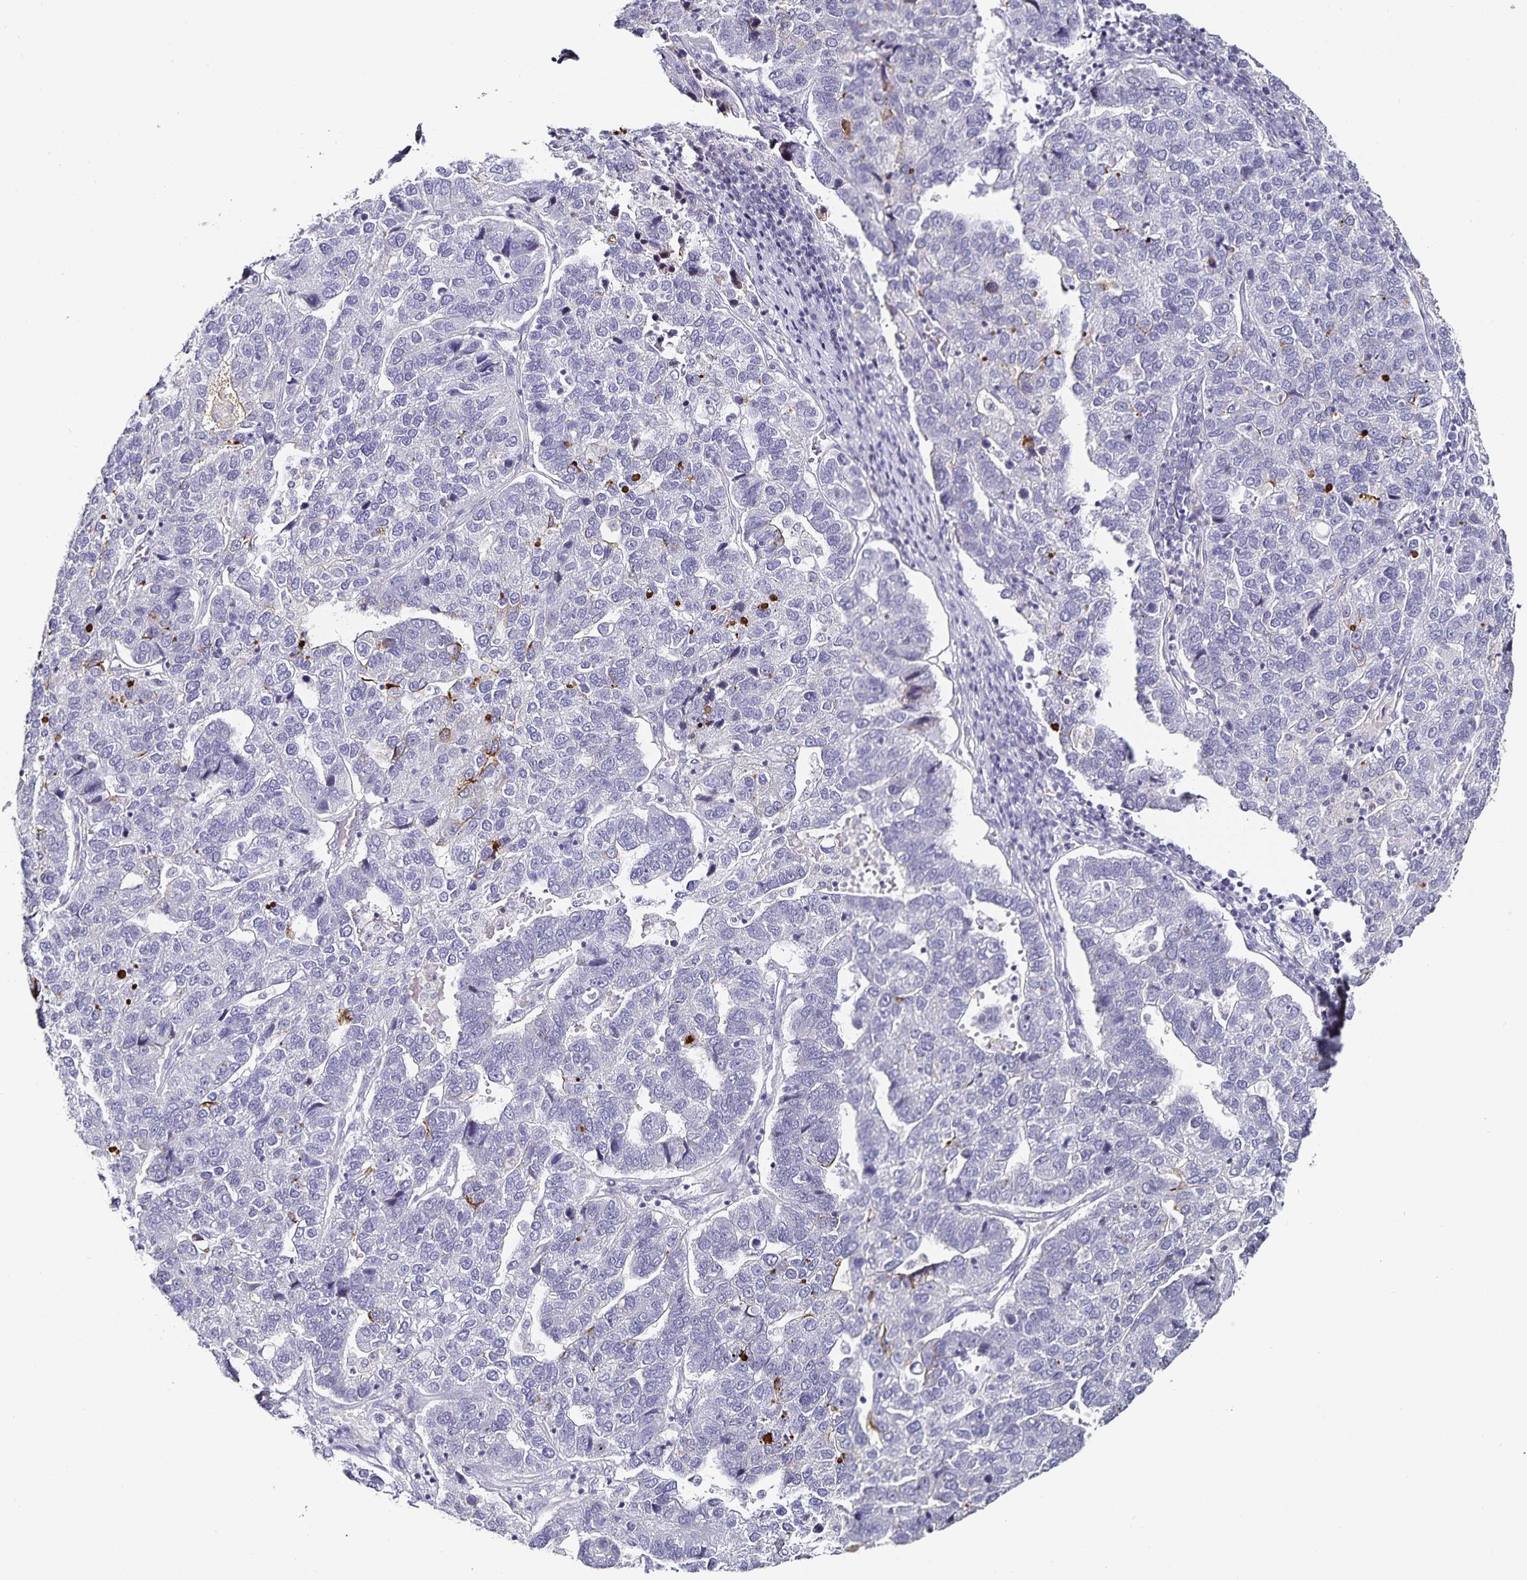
{"staining": {"intensity": "negative", "quantity": "none", "location": "none"}, "tissue": "pancreatic cancer", "cell_type": "Tumor cells", "image_type": "cancer", "snomed": [{"axis": "morphology", "description": "Adenocarcinoma, NOS"}, {"axis": "topography", "description": "Pancreas"}], "caption": "An immunohistochemistry micrograph of pancreatic cancer is shown. There is no staining in tumor cells of pancreatic cancer.", "gene": "TTR", "patient": {"sex": "female", "age": 61}}